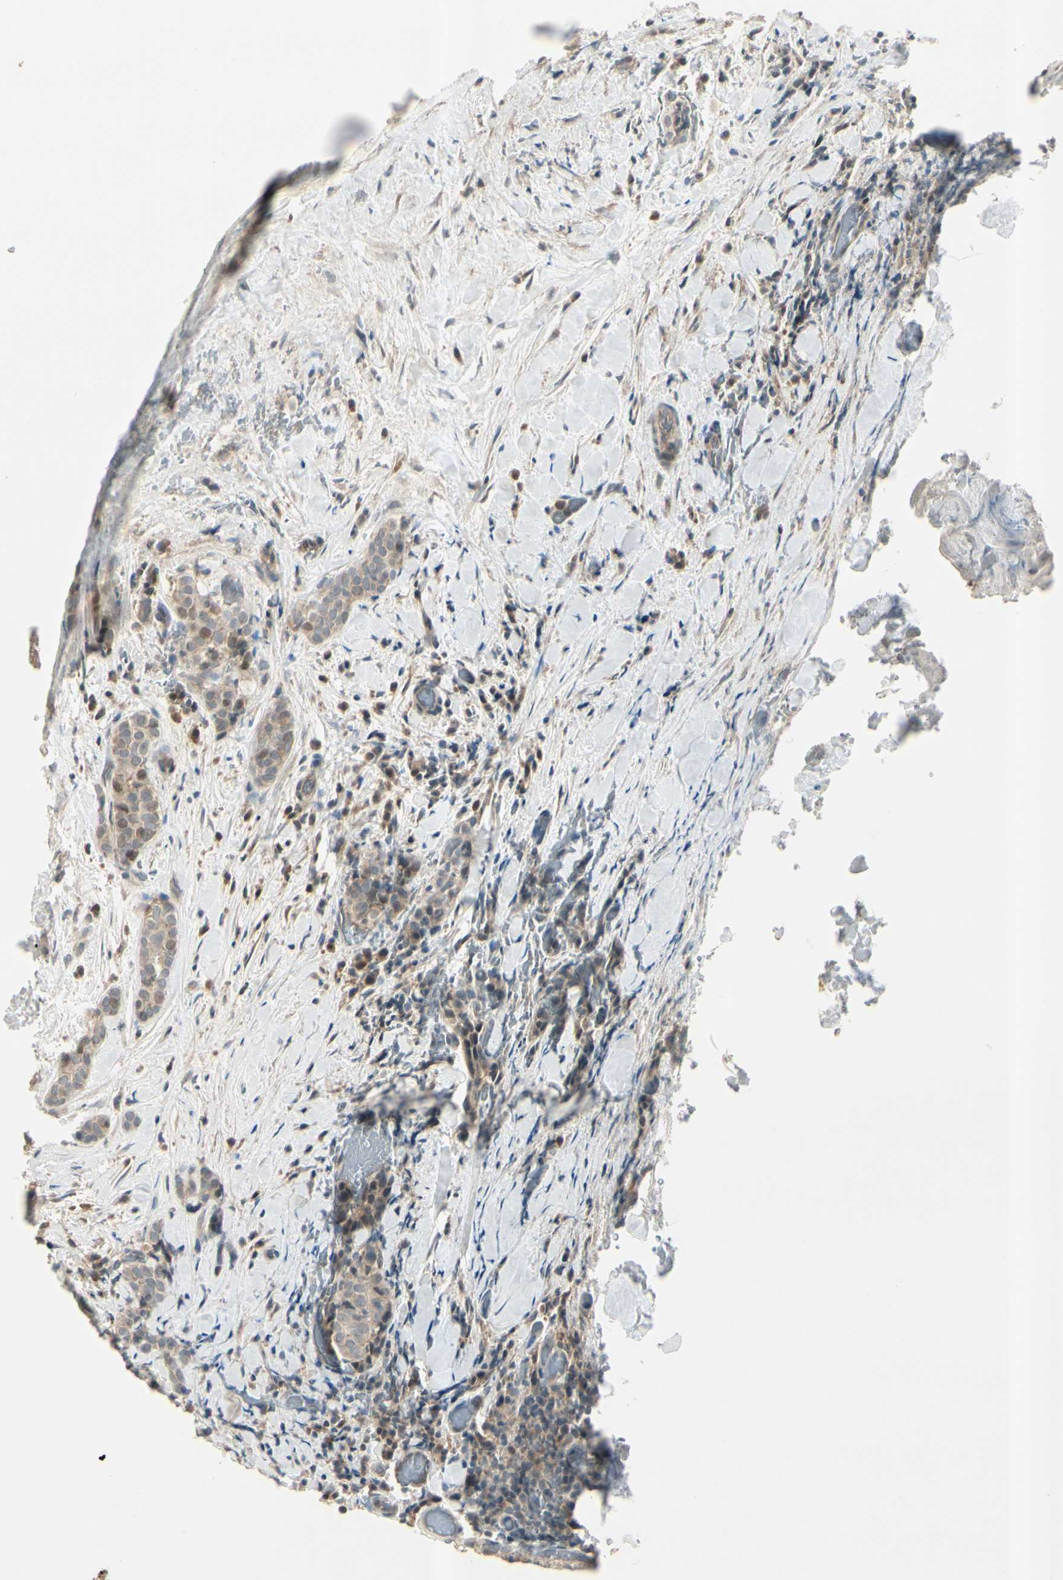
{"staining": {"intensity": "weak", "quantity": ">75%", "location": "cytoplasmic/membranous"}, "tissue": "thyroid cancer", "cell_type": "Tumor cells", "image_type": "cancer", "snomed": [{"axis": "morphology", "description": "Normal tissue, NOS"}, {"axis": "morphology", "description": "Papillary adenocarcinoma, NOS"}, {"axis": "topography", "description": "Thyroid gland"}], "caption": "The micrograph exhibits a brown stain indicating the presence of a protein in the cytoplasmic/membranous of tumor cells in papillary adenocarcinoma (thyroid).", "gene": "ICAM5", "patient": {"sex": "female", "age": 30}}